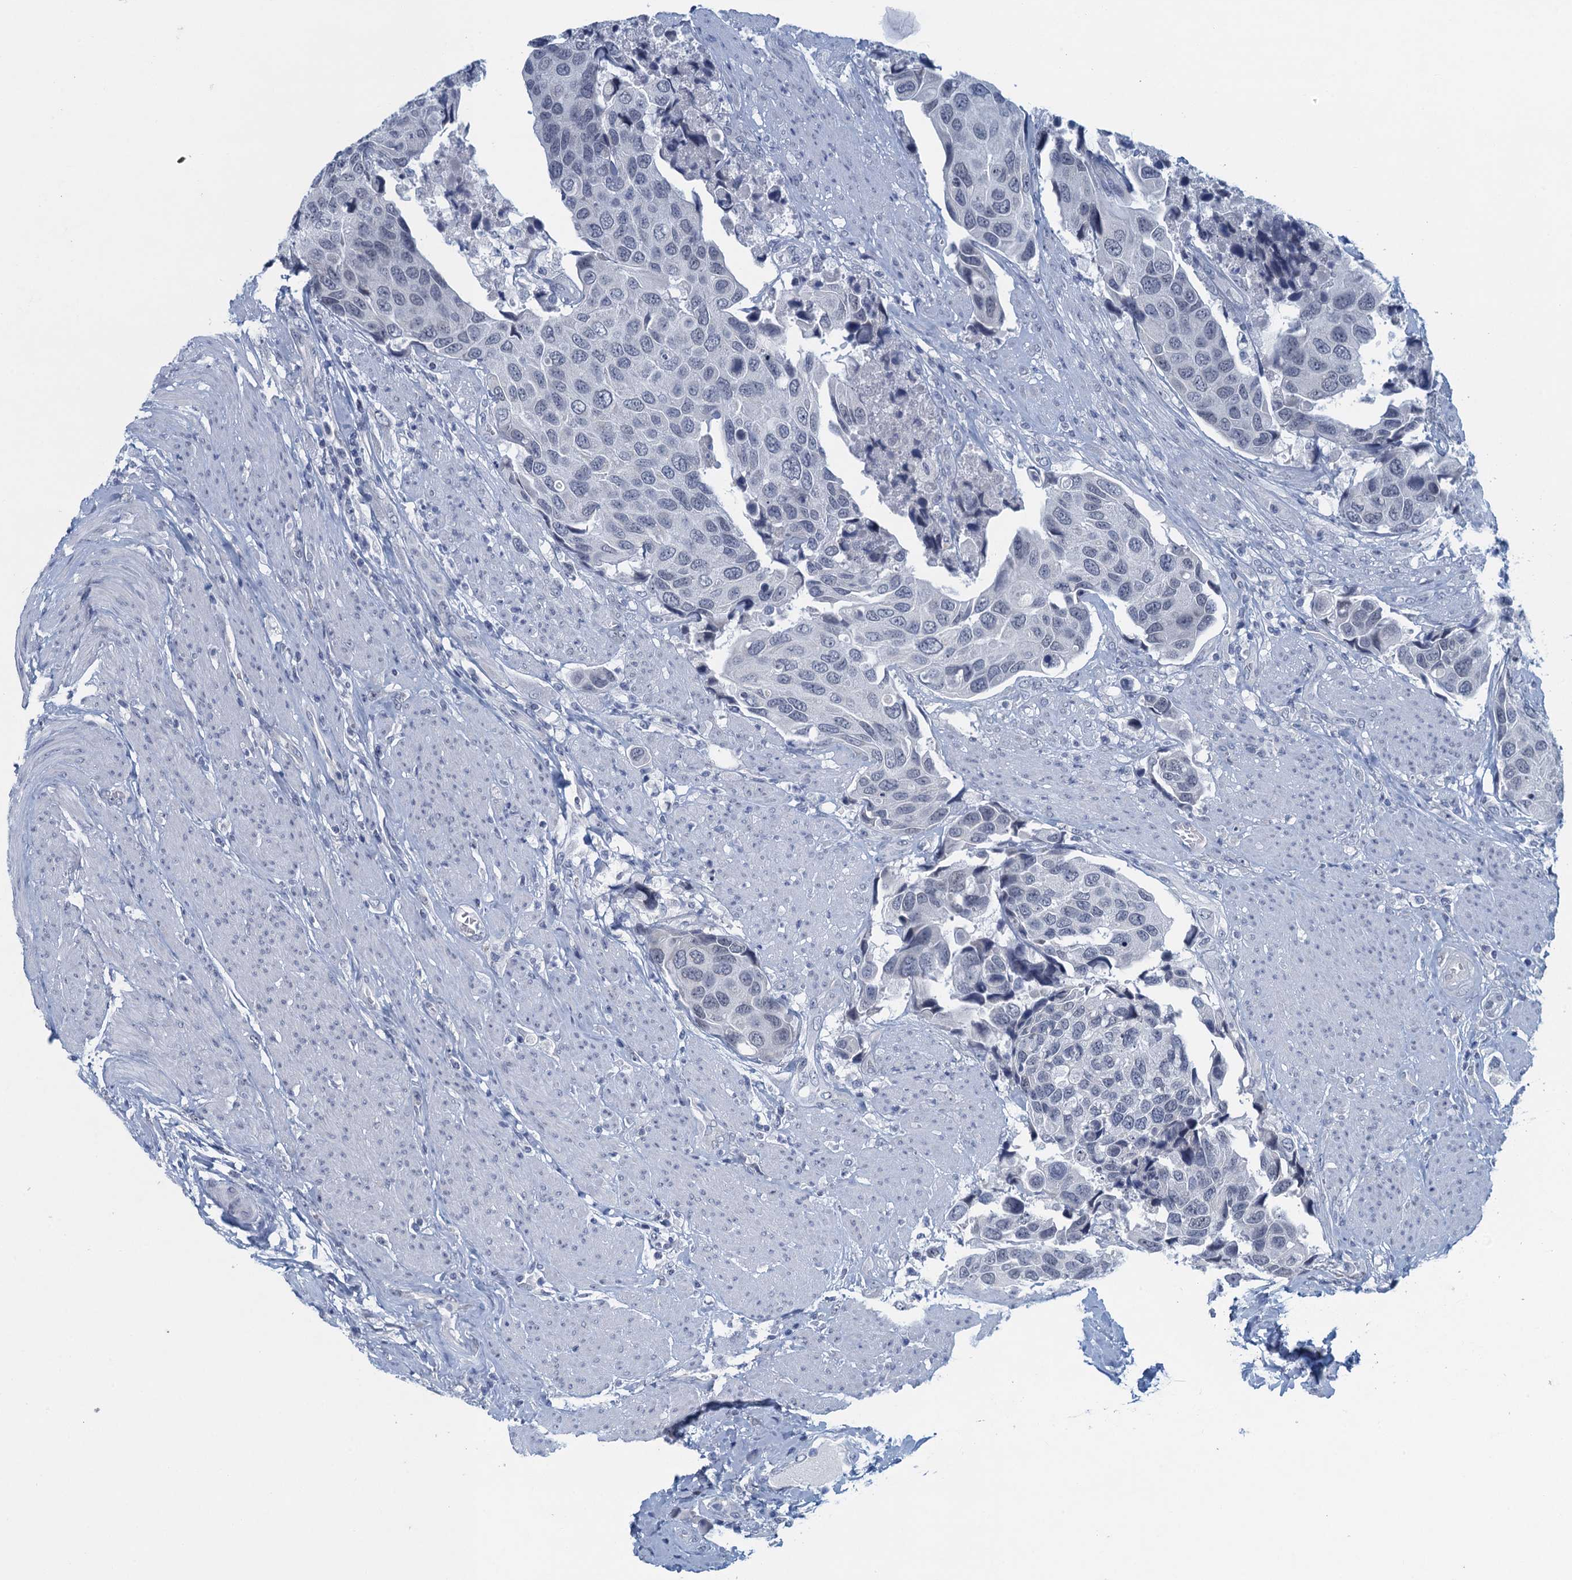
{"staining": {"intensity": "negative", "quantity": "none", "location": "none"}, "tissue": "urothelial cancer", "cell_type": "Tumor cells", "image_type": "cancer", "snomed": [{"axis": "morphology", "description": "Urothelial carcinoma, High grade"}, {"axis": "topography", "description": "Urinary bladder"}], "caption": "The photomicrograph displays no staining of tumor cells in urothelial cancer.", "gene": "ENSG00000131152", "patient": {"sex": "male", "age": 74}}